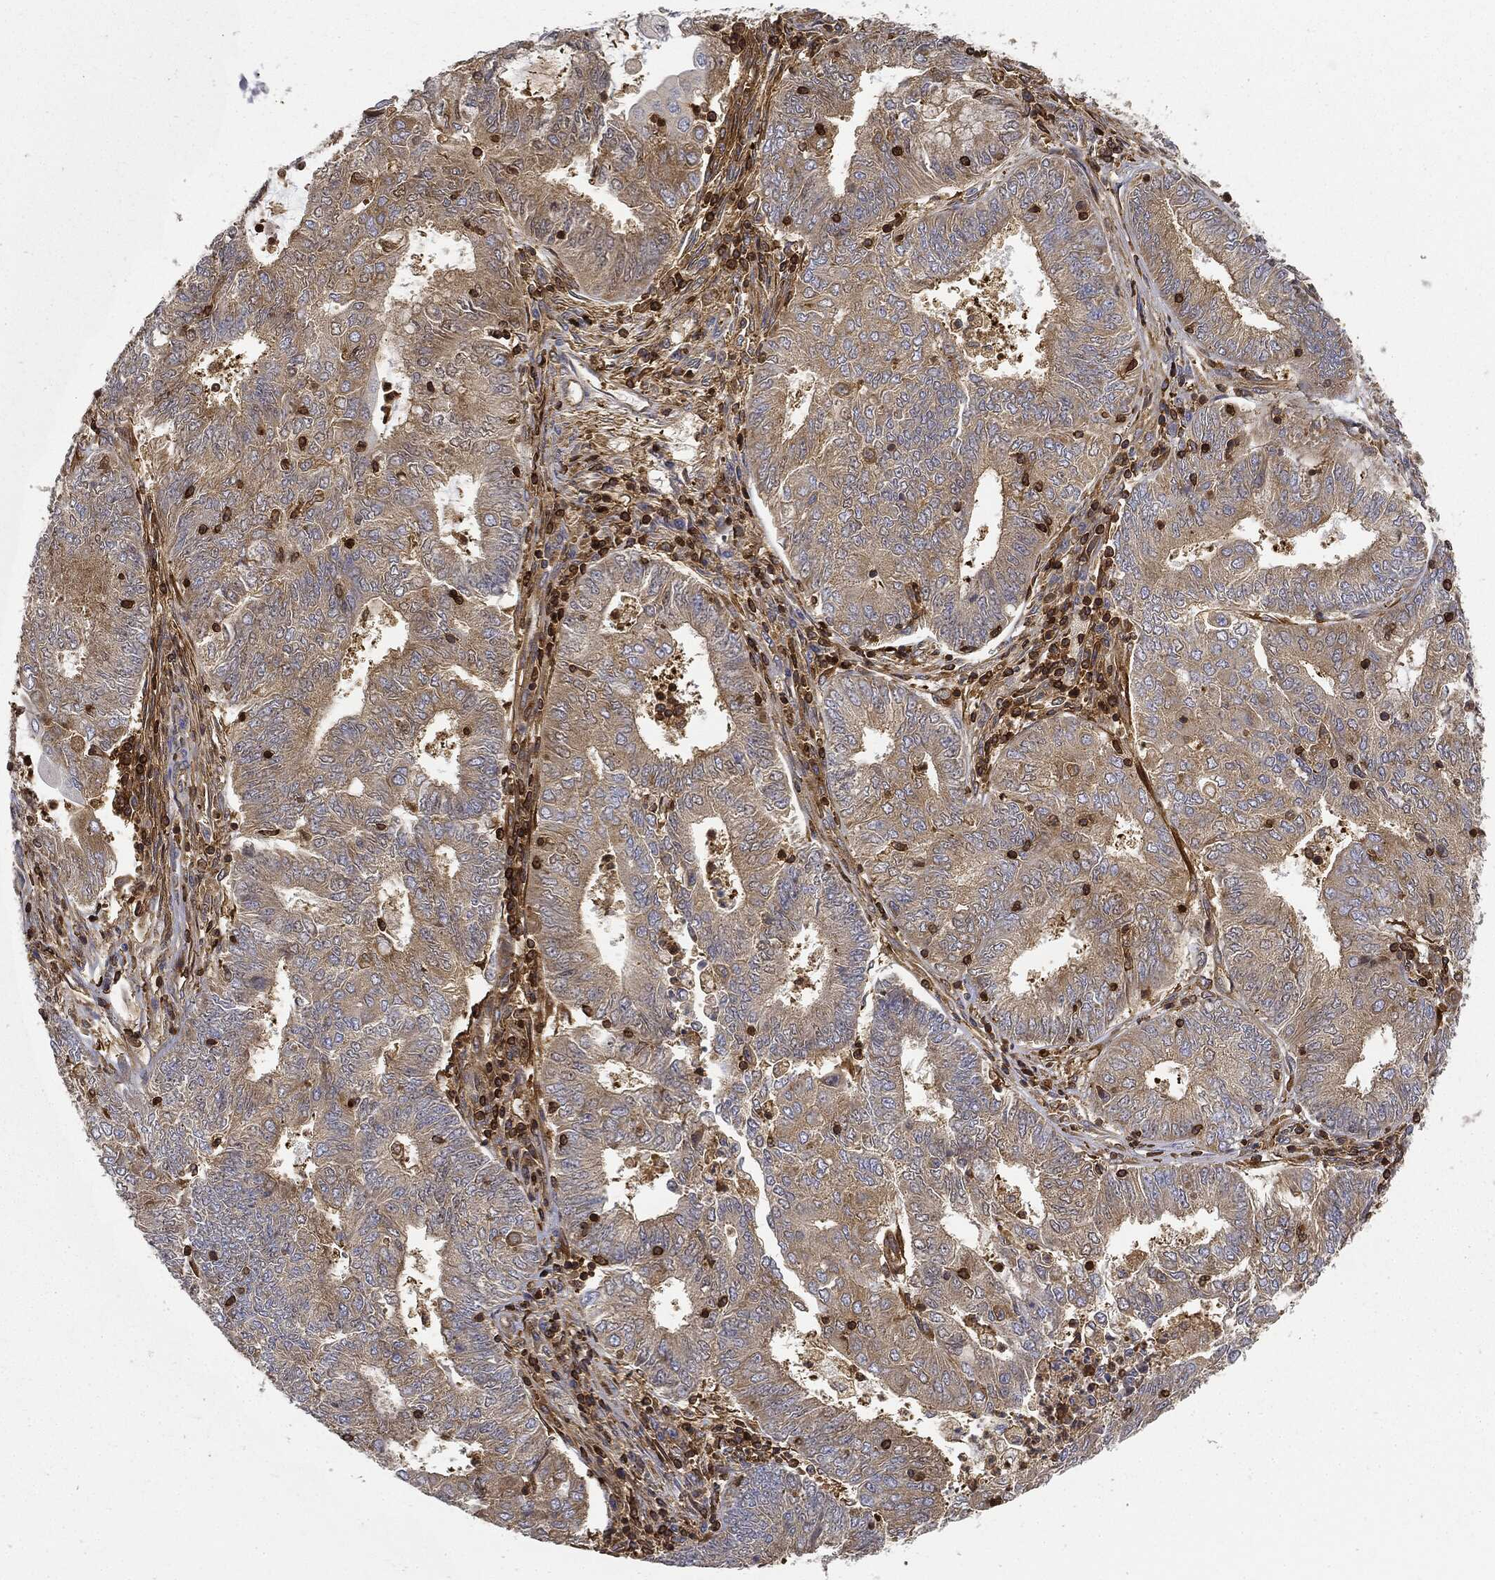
{"staining": {"intensity": "weak", "quantity": "25%-75%", "location": "cytoplasmic/membranous"}, "tissue": "endometrial cancer", "cell_type": "Tumor cells", "image_type": "cancer", "snomed": [{"axis": "morphology", "description": "Adenocarcinoma, NOS"}, {"axis": "topography", "description": "Endometrium"}], "caption": "The micrograph displays a brown stain indicating the presence of a protein in the cytoplasmic/membranous of tumor cells in adenocarcinoma (endometrial).", "gene": "WDR1", "patient": {"sex": "female", "age": 62}}